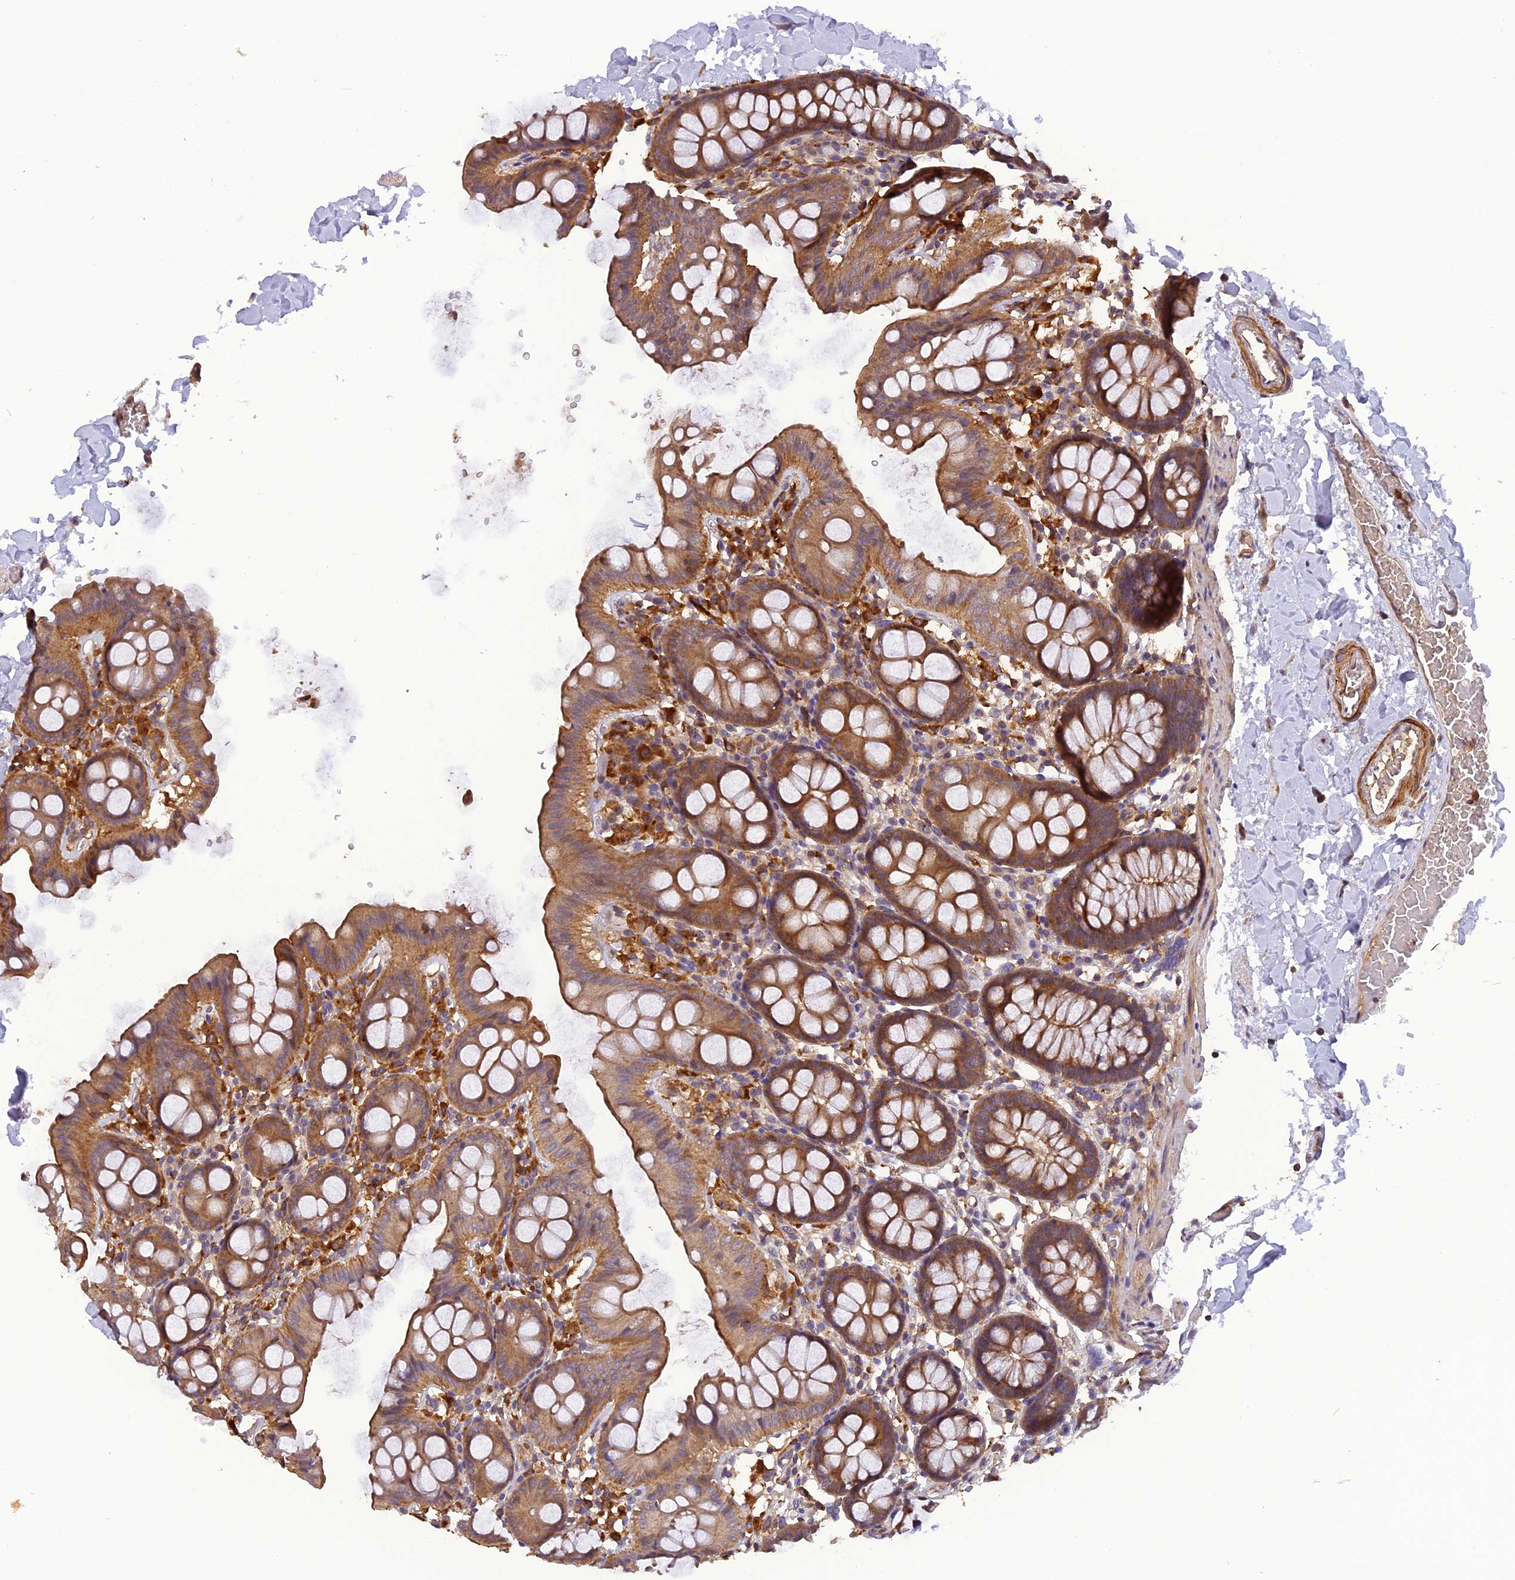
{"staining": {"intensity": "weak", "quantity": ">75%", "location": "cytoplasmic/membranous"}, "tissue": "colon", "cell_type": "Endothelial cells", "image_type": "normal", "snomed": [{"axis": "morphology", "description": "Normal tissue, NOS"}, {"axis": "topography", "description": "Colon"}], "caption": "An image showing weak cytoplasmic/membranous positivity in about >75% of endothelial cells in unremarkable colon, as visualized by brown immunohistochemical staining.", "gene": "STOML1", "patient": {"sex": "male", "age": 75}}